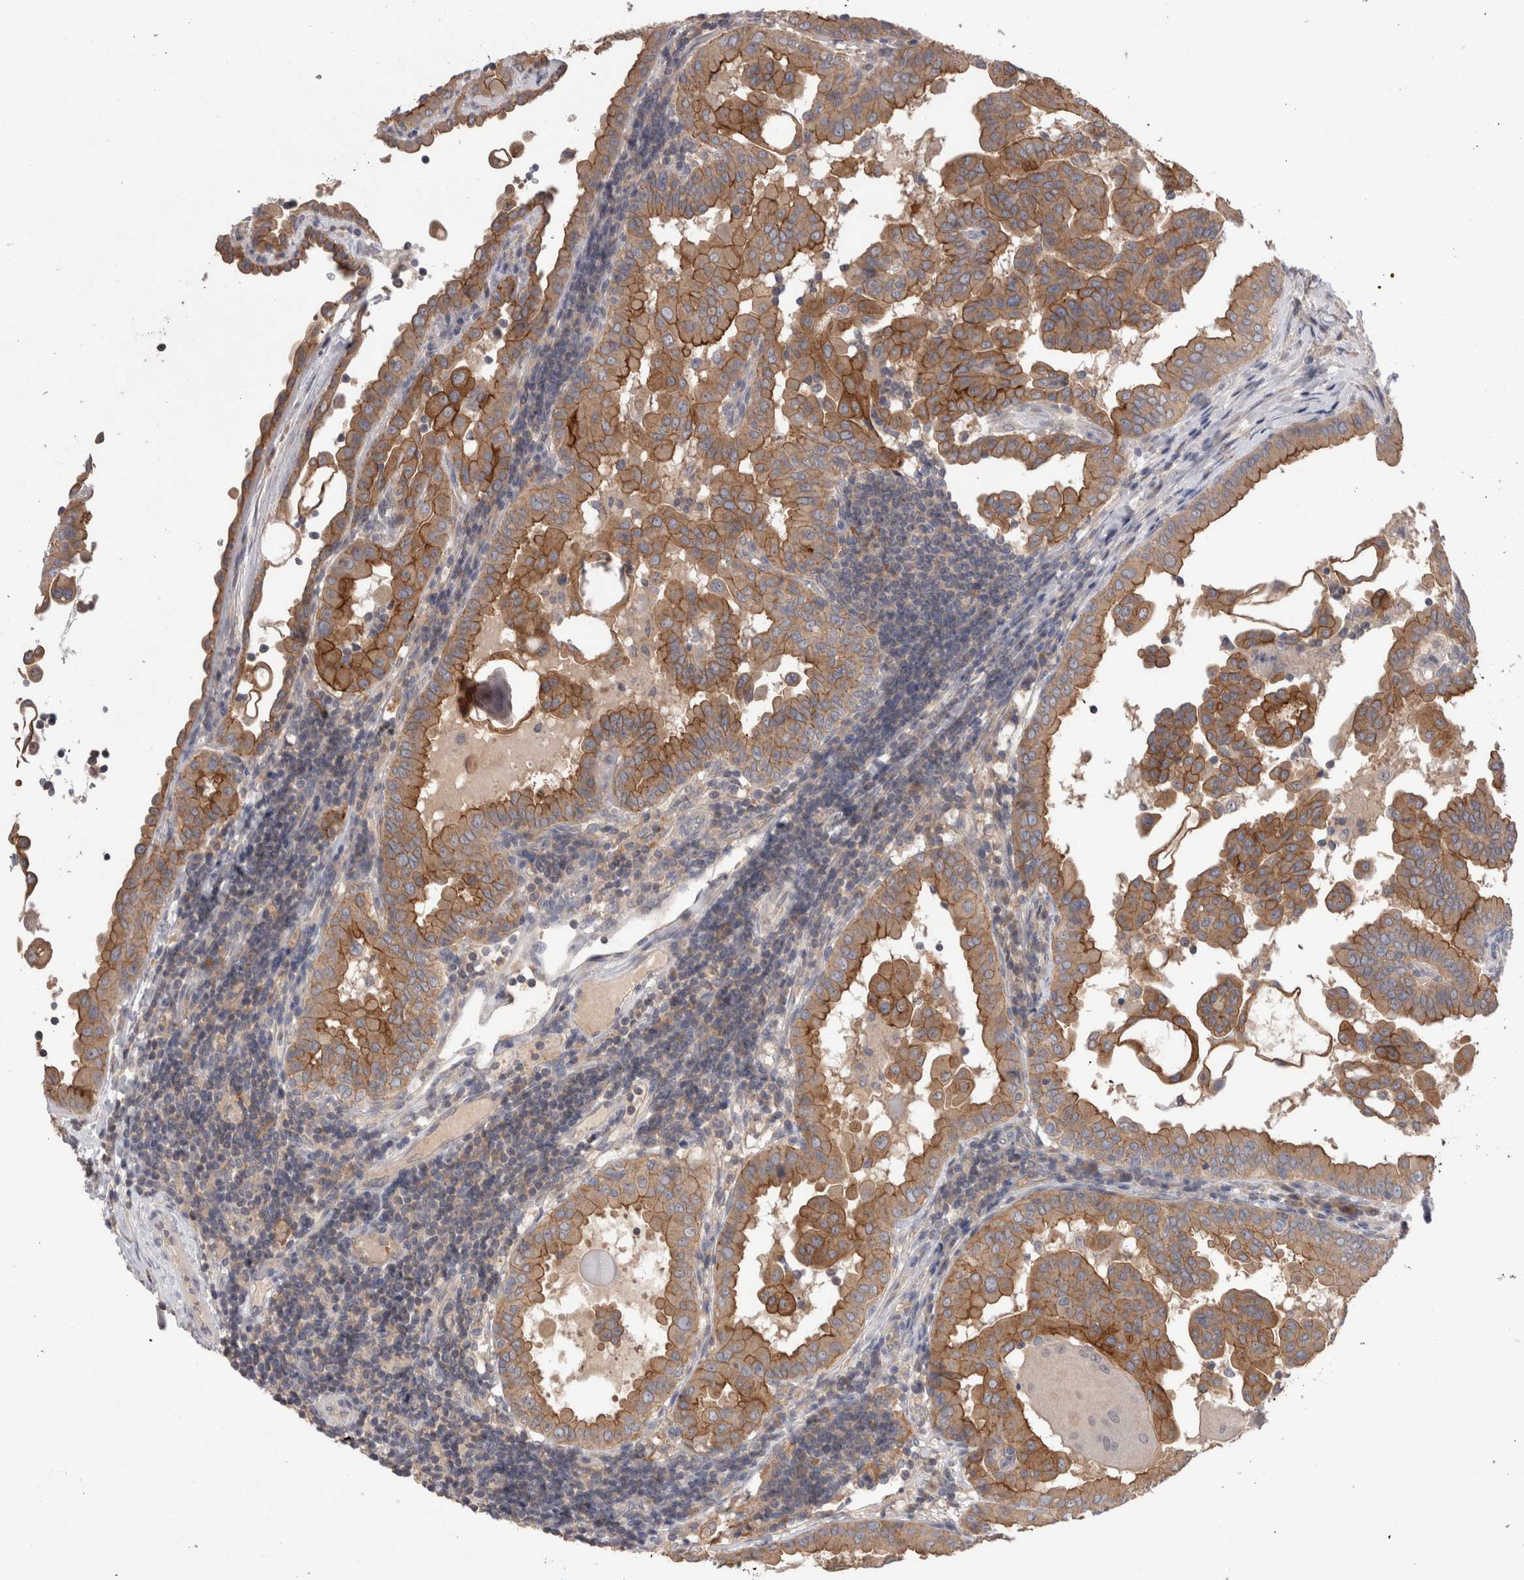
{"staining": {"intensity": "strong", "quantity": ">75%", "location": "cytoplasmic/membranous"}, "tissue": "thyroid cancer", "cell_type": "Tumor cells", "image_type": "cancer", "snomed": [{"axis": "morphology", "description": "Papillary adenocarcinoma, NOS"}, {"axis": "topography", "description": "Thyroid gland"}], "caption": "IHC photomicrograph of neoplastic tissue: human thyroid cancer (papillary adenocarcinoma) stained using immunohistochemistry (IHC) reveals high levels of strong protein expression localized specifically in the cytoplasmic/membranous of tumor cells, appearing as a cytoplasmic/membranous brown color.", "gene": "OTOR", "patient": {"sex": "male", "age": 33}}